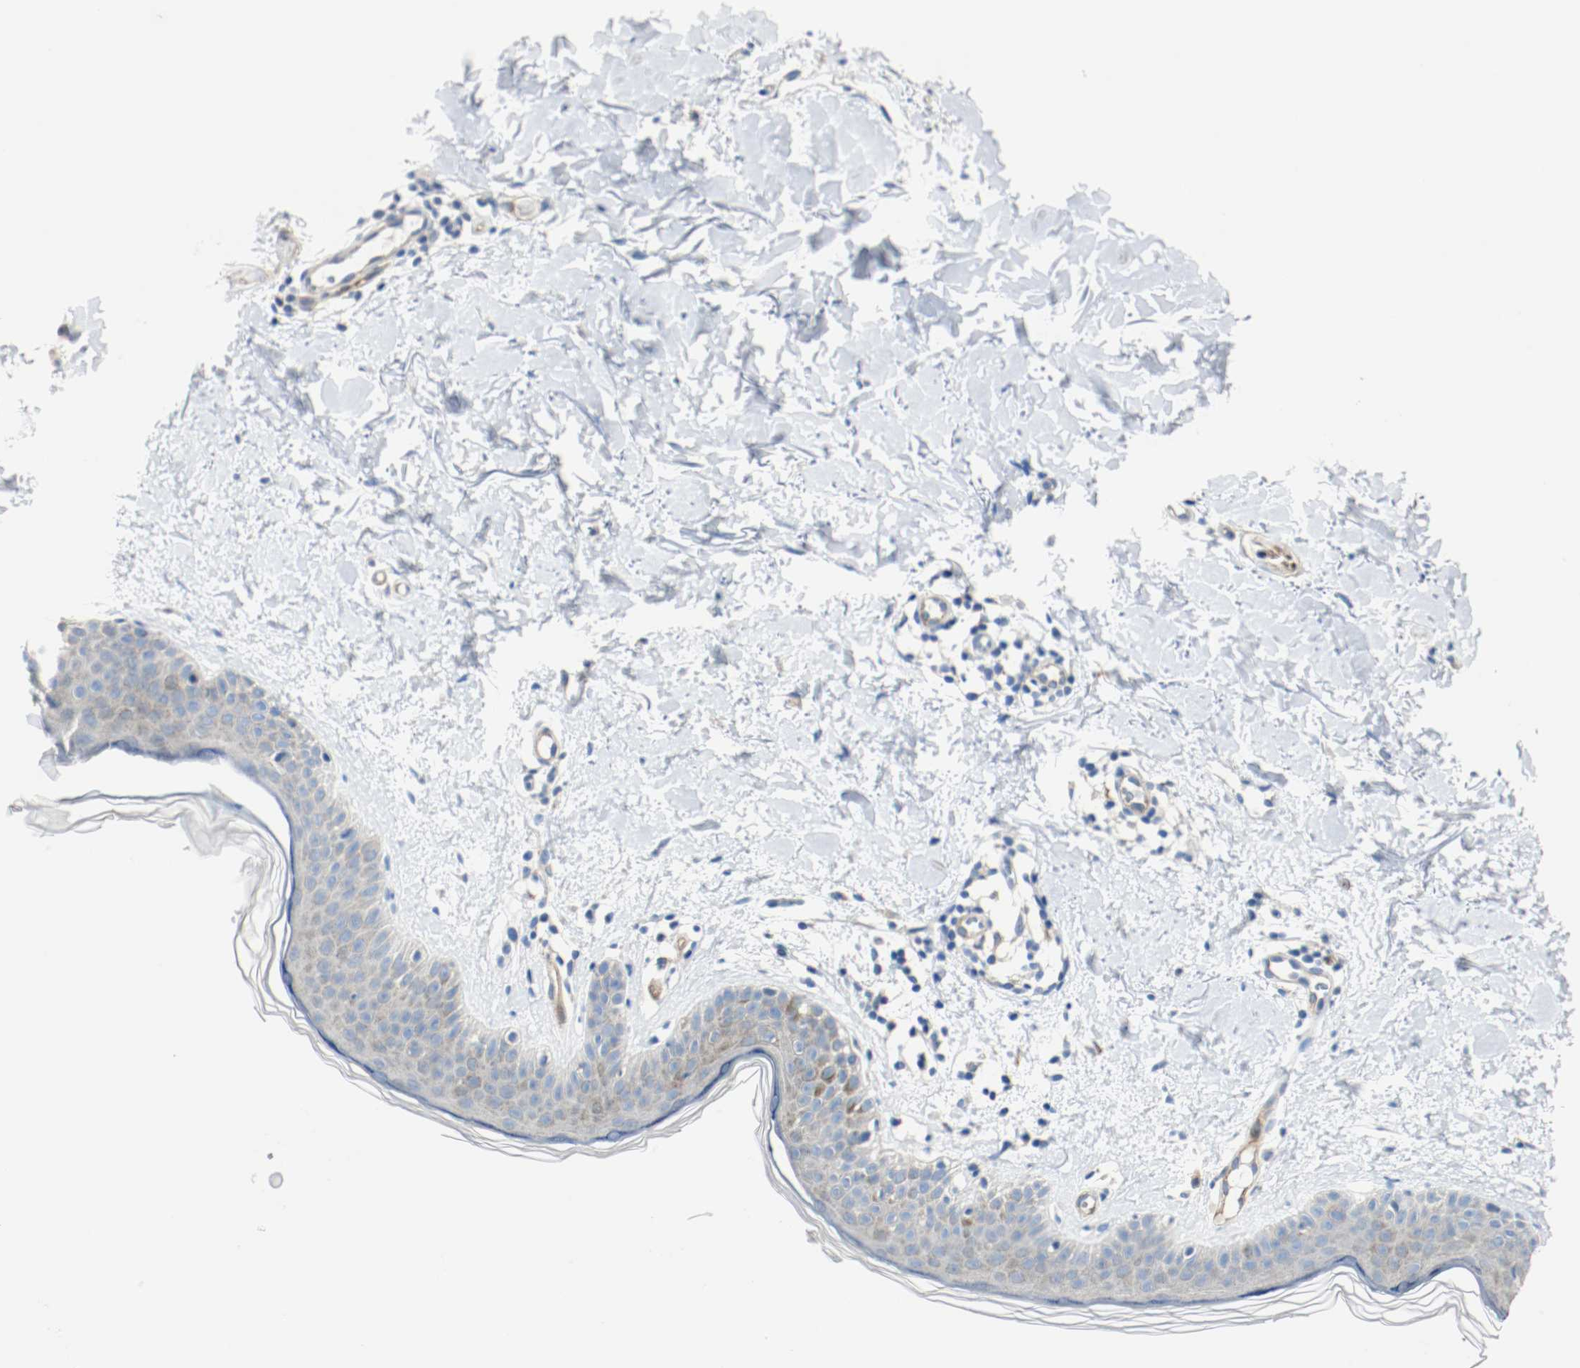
{"staining": {"intensity": "negative", "quantity": "none", "location": "none"}, "tissue": "skin", "cell_type": "Fibroblasts", "image_type": "normal", "snomed": [{"axis": "morphology", "description": "Normal tissue, NOS"}, {"axis": "topography", "description": "Skin"}], "caption": "This is a photomicrograph of immunohistochemistry staining of unremarkable skin, which shows no expression in fibroblasts.", "gene": "LAMB1", "patient": {"sex": "female", "age": 56}}